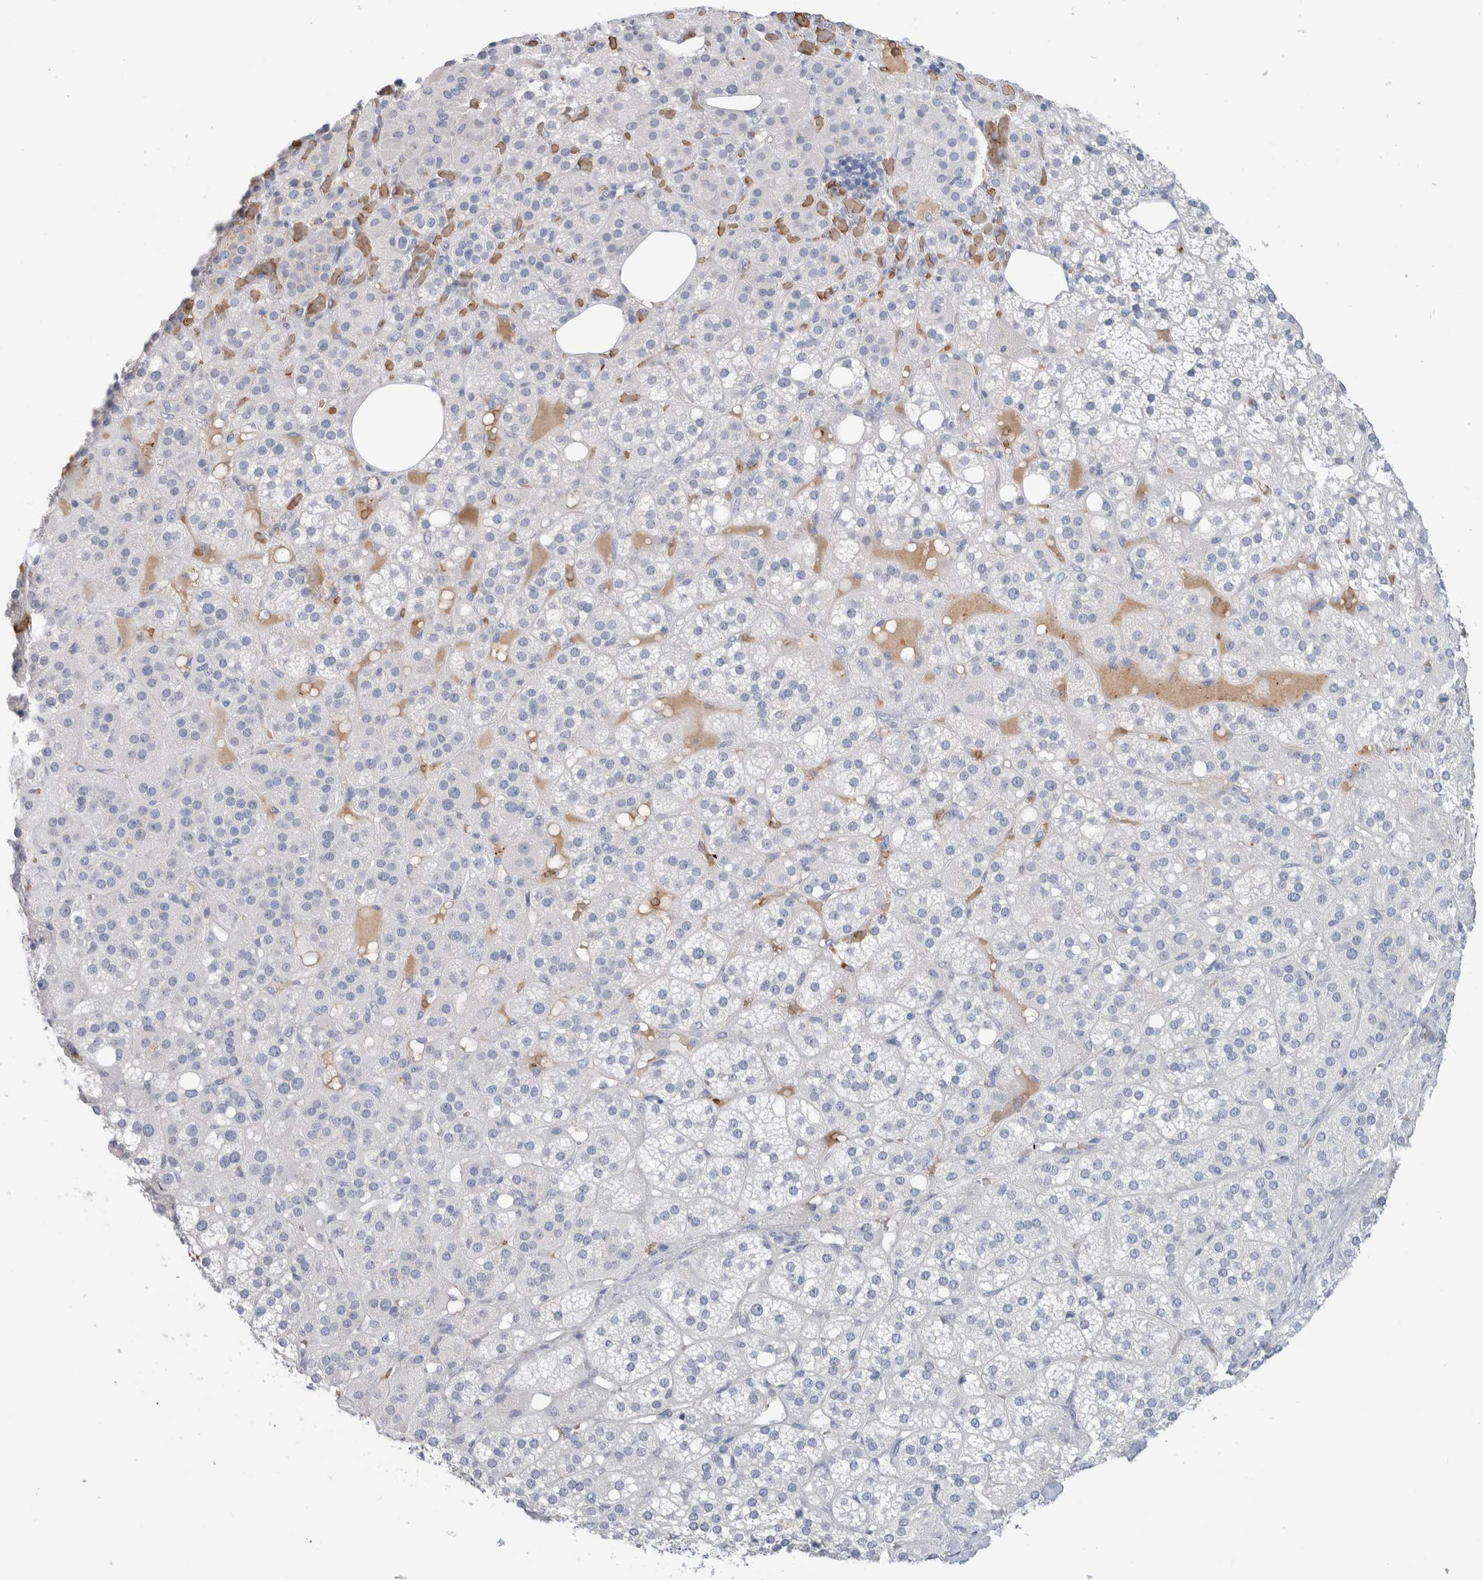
{"staining": {"intensity": "negative", "quantity": "none", "location": "none"}, "tissue": "adrenal gland", "cell_type": "Glandular cells", "image_type": "normal", "snomed": [{"axis": "morphology", "description": "Normal tissue, NOS"}, {"axis": "topography", "description": "Adrenal gland"}], "caption": "This is a histopathology image of immunohistochemistry staining of benign adrenal gland, which shows no positivity in glandular cells.", "gene": "CA1", "patient": {"sex": "female", "age": 59}}